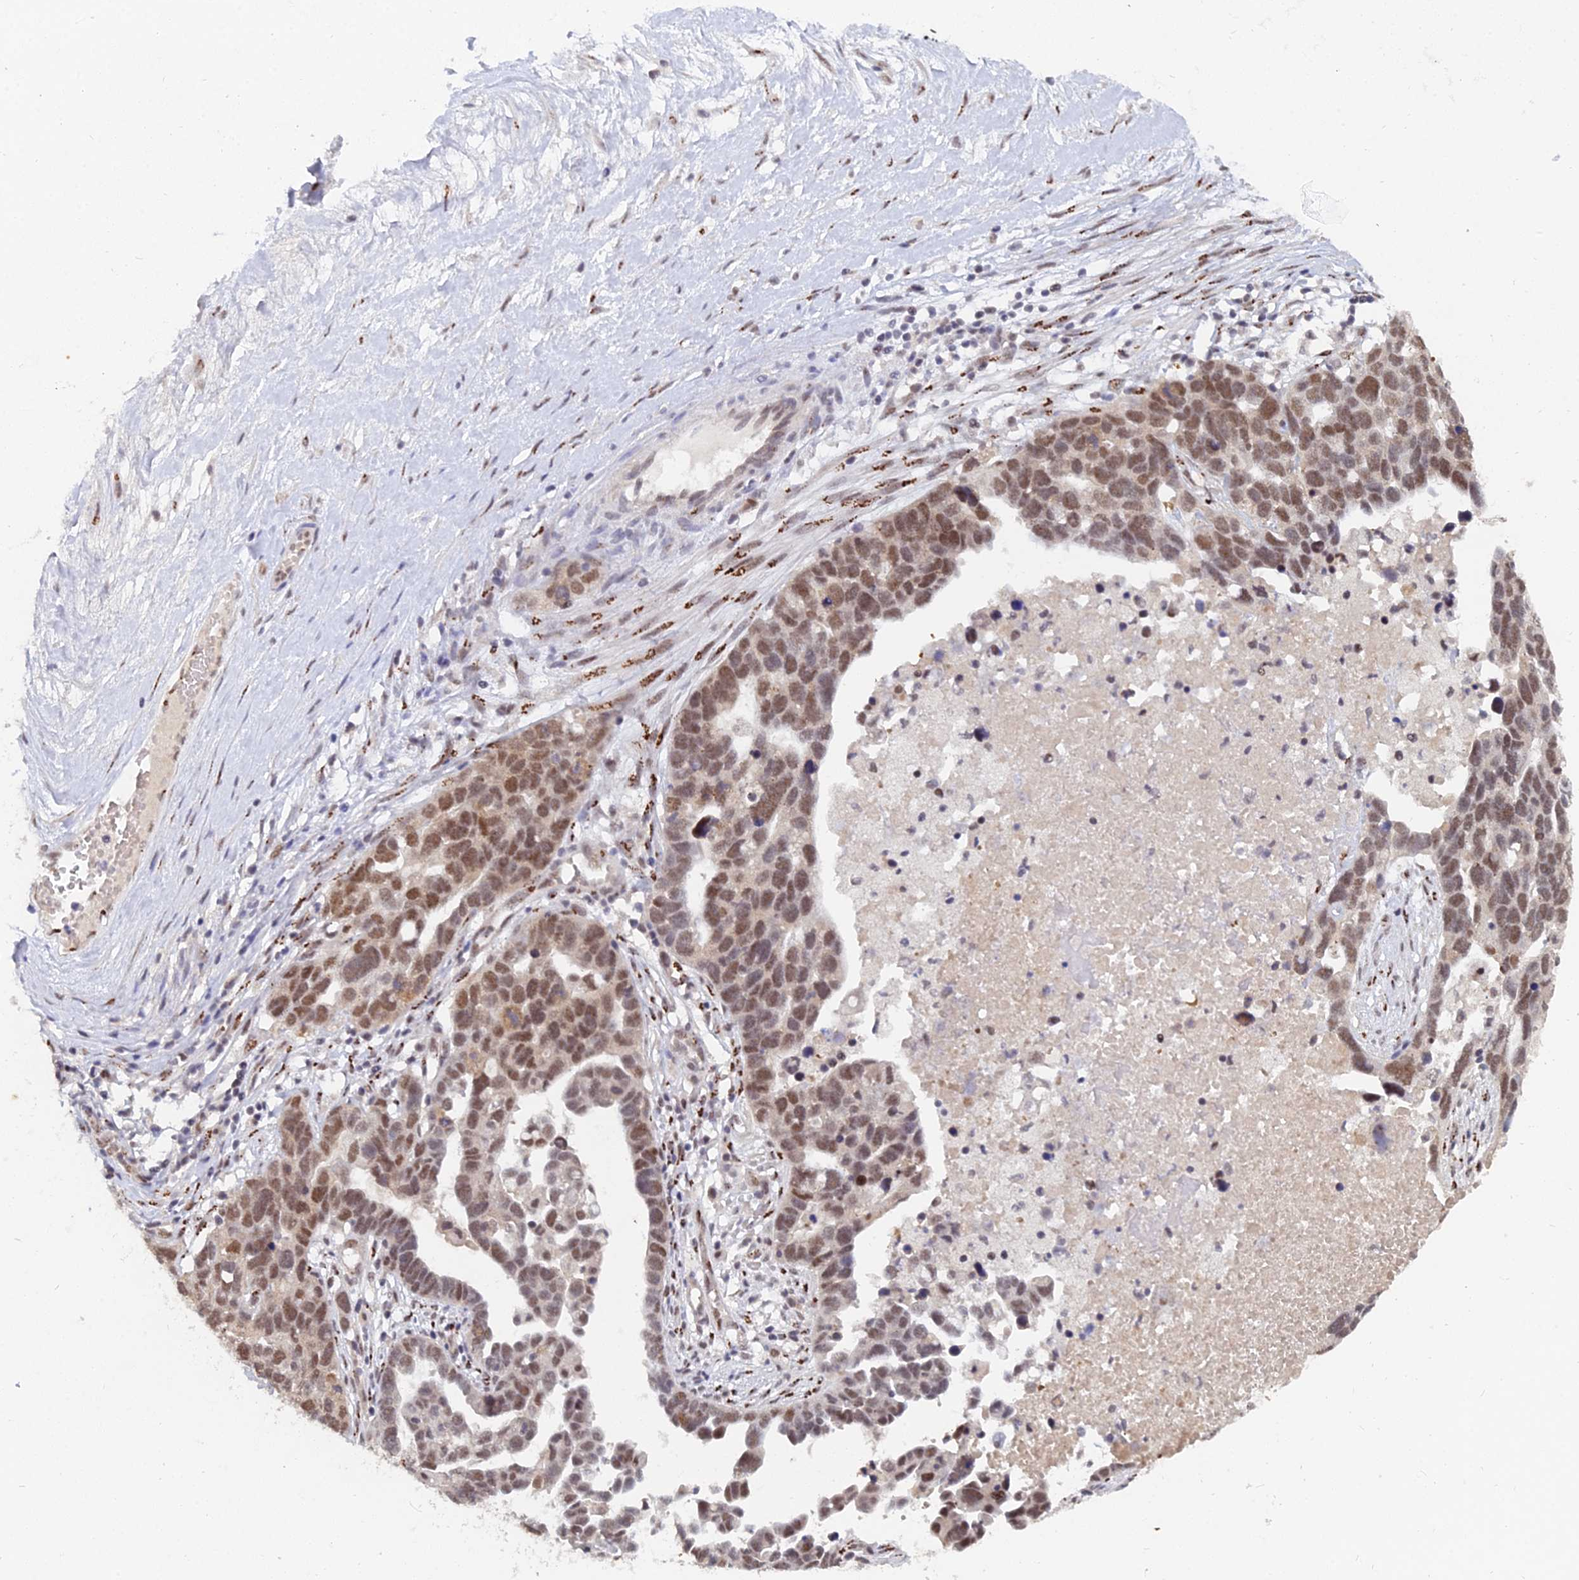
{"staining": {"intensity": "moderate", "quantity": ">75%", "location": "nuclear"}, "tissue": "ovarian cancer", "cell_type": "Tumor cells", "image_type": "cancer", "snomed": [{"axis": "morphology", "description": "Cystadenocarcinoma, serous, NOS"}, {"axis": "topography", "description": "Ovary"}], "caption": "Ovarian serous cystadenocarcinoma stained for a protein demonstrates moderate nuclear positivity in tumor cells. (IHC, brightfield microscopy, high magnification).", "gene": "THOC3", "patient": {"sex": "female", "age": 54}}